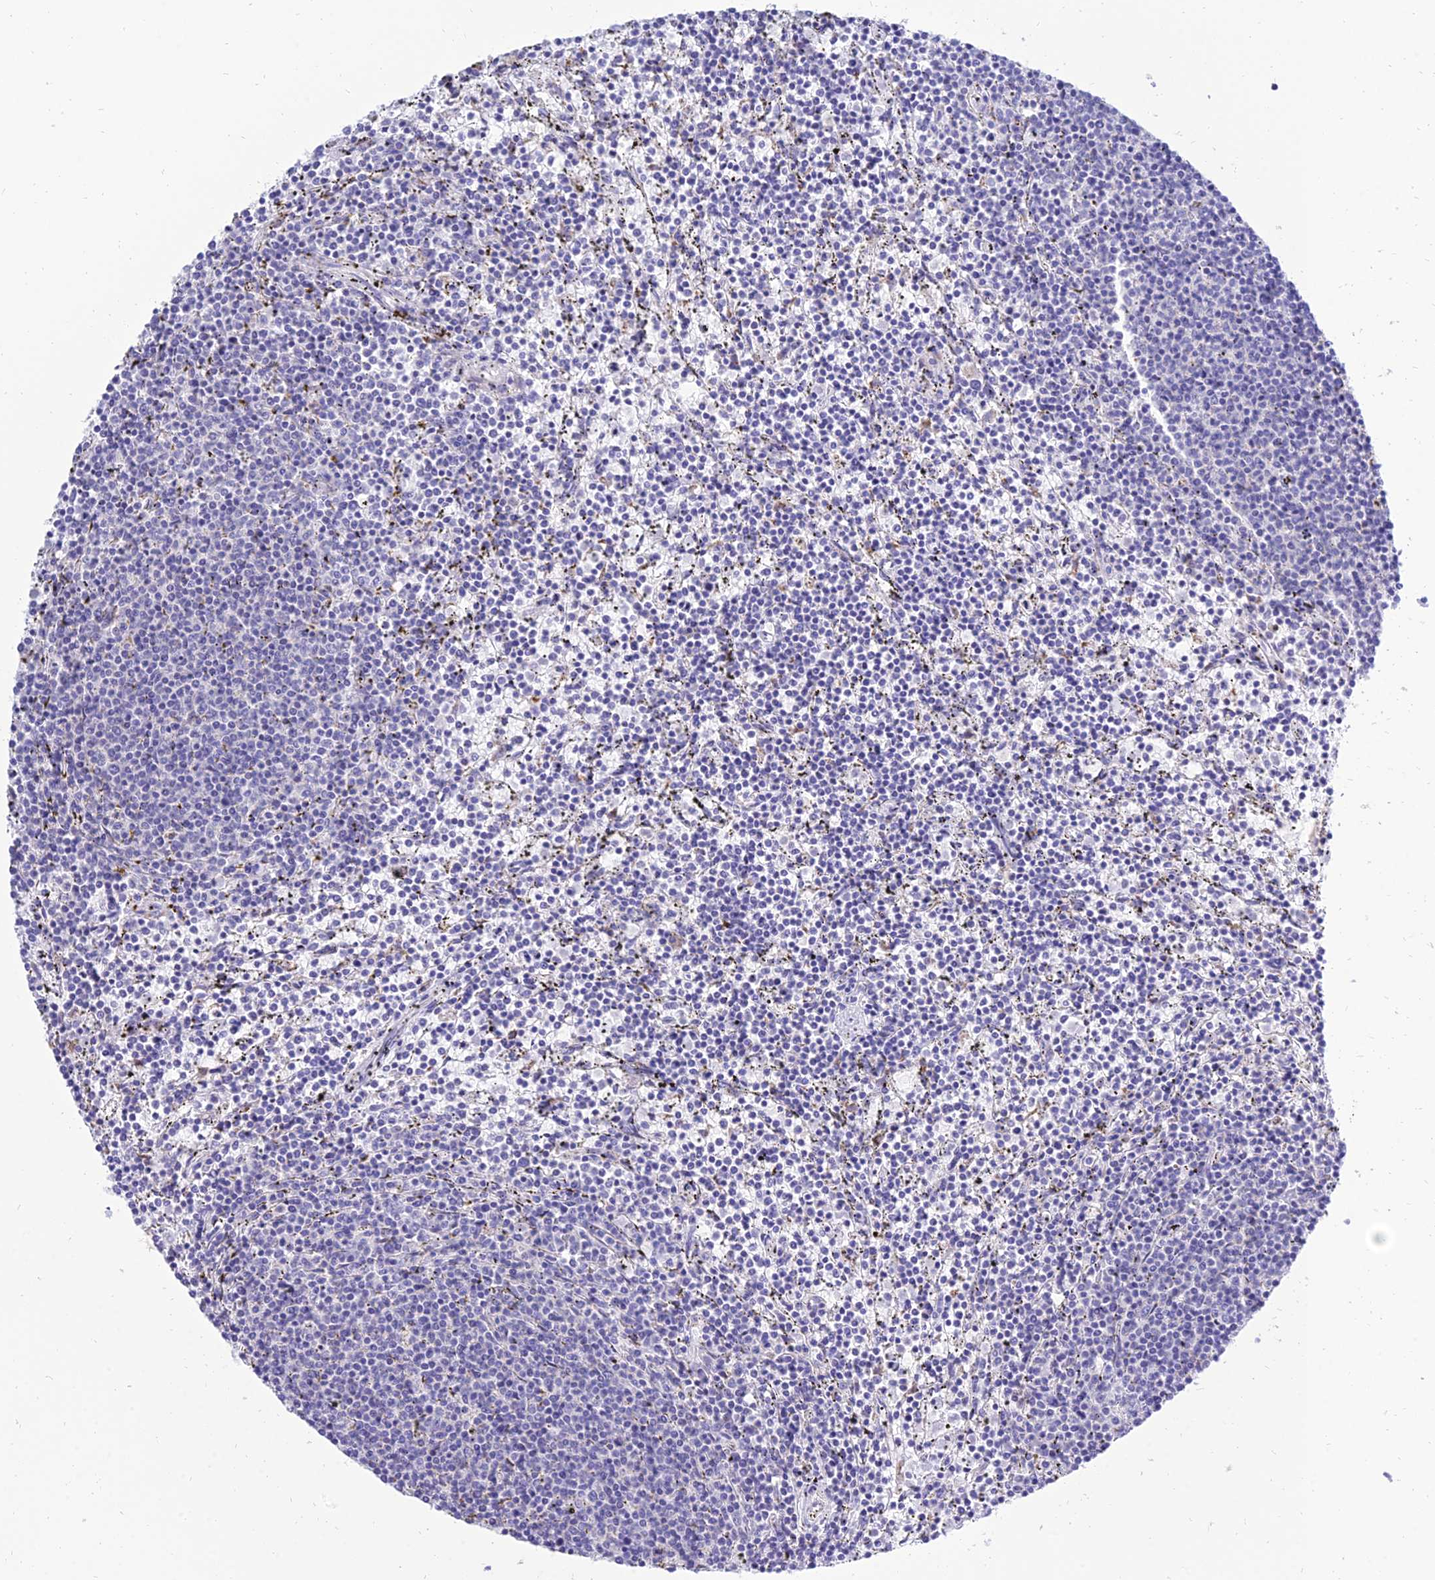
{"staining": {"intensity": "negative", "quantity": "none", "location": "none"}, "tissue": "lymphoma", "cell_type": "Tumor cells", "image_type": "cancer", "snomed": [{"axis": "morphology", "description": "Malignant lymphoma, non-Hodgkin's type, Low grade"}, {"axis": "topography", "description": "Spleen"}], "caption": "There is no significant expression in tumor cells of low-grade malignant lymphoma, non-Hodgkin's type. The staining was performed using DAB to visualize the protein expression in brown, while the nuclei were stained in blue with hematoxylin (Magnification: 20x).", "gene": "PKN3", "patient": {"sex": "female", "age": 50}}